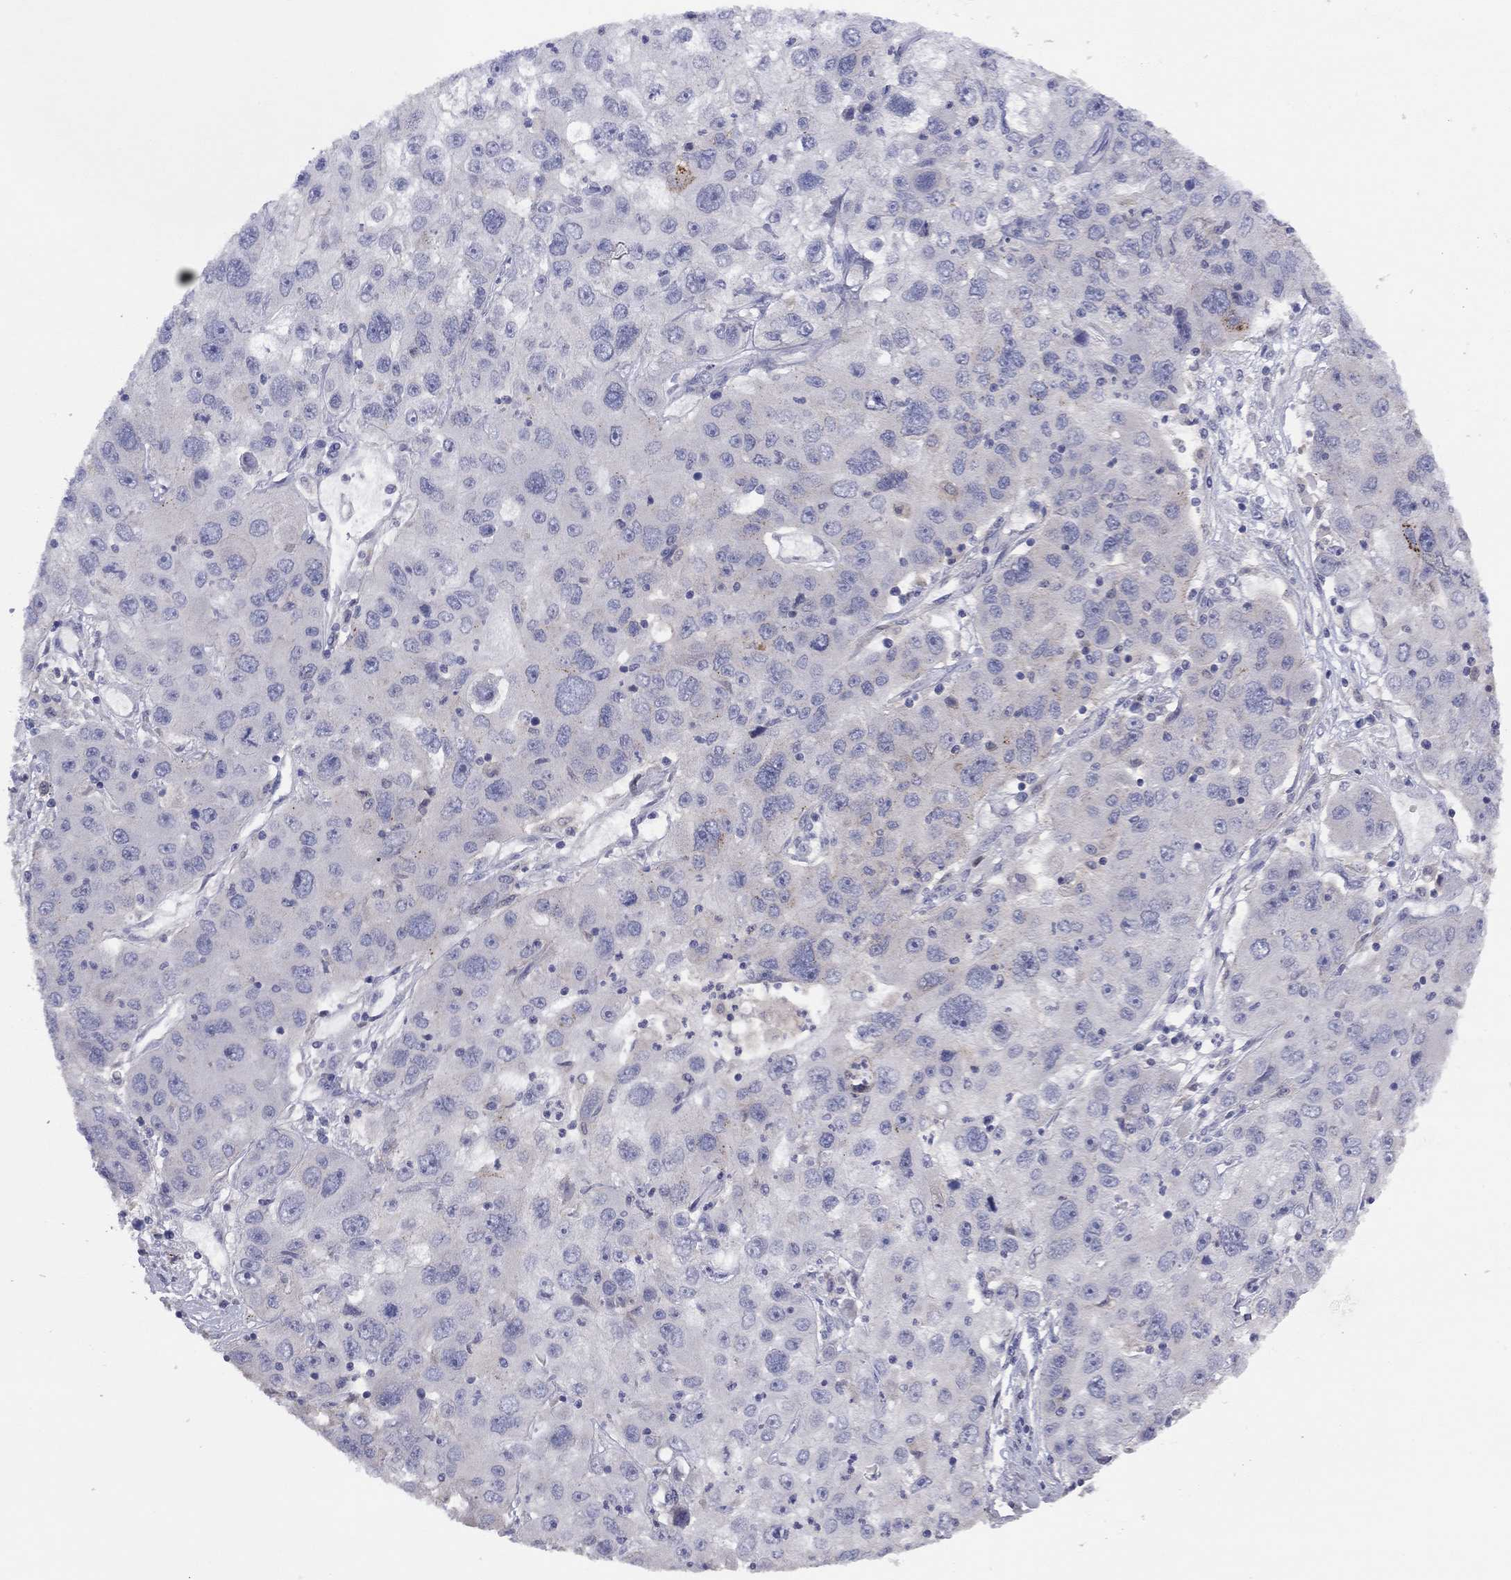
{"staining": {"intensity": "negative", "quantity": "none", "location": "none"}, "tissue": "stomach cancer", "cell_type": "Tumor cells", "image_type": "cancer", "snomed": [{"axis": "morphology", "description": "Adenocarcinoma, NOS"}, {"axis": "topography", "description": "Stomach"}], "caption": "Tumor cells show no significant protein positivity in stomach cancer (adenocarcinoma).", "gene": "CYP2B6", "patient": {"sex": "male", "age": 56}}